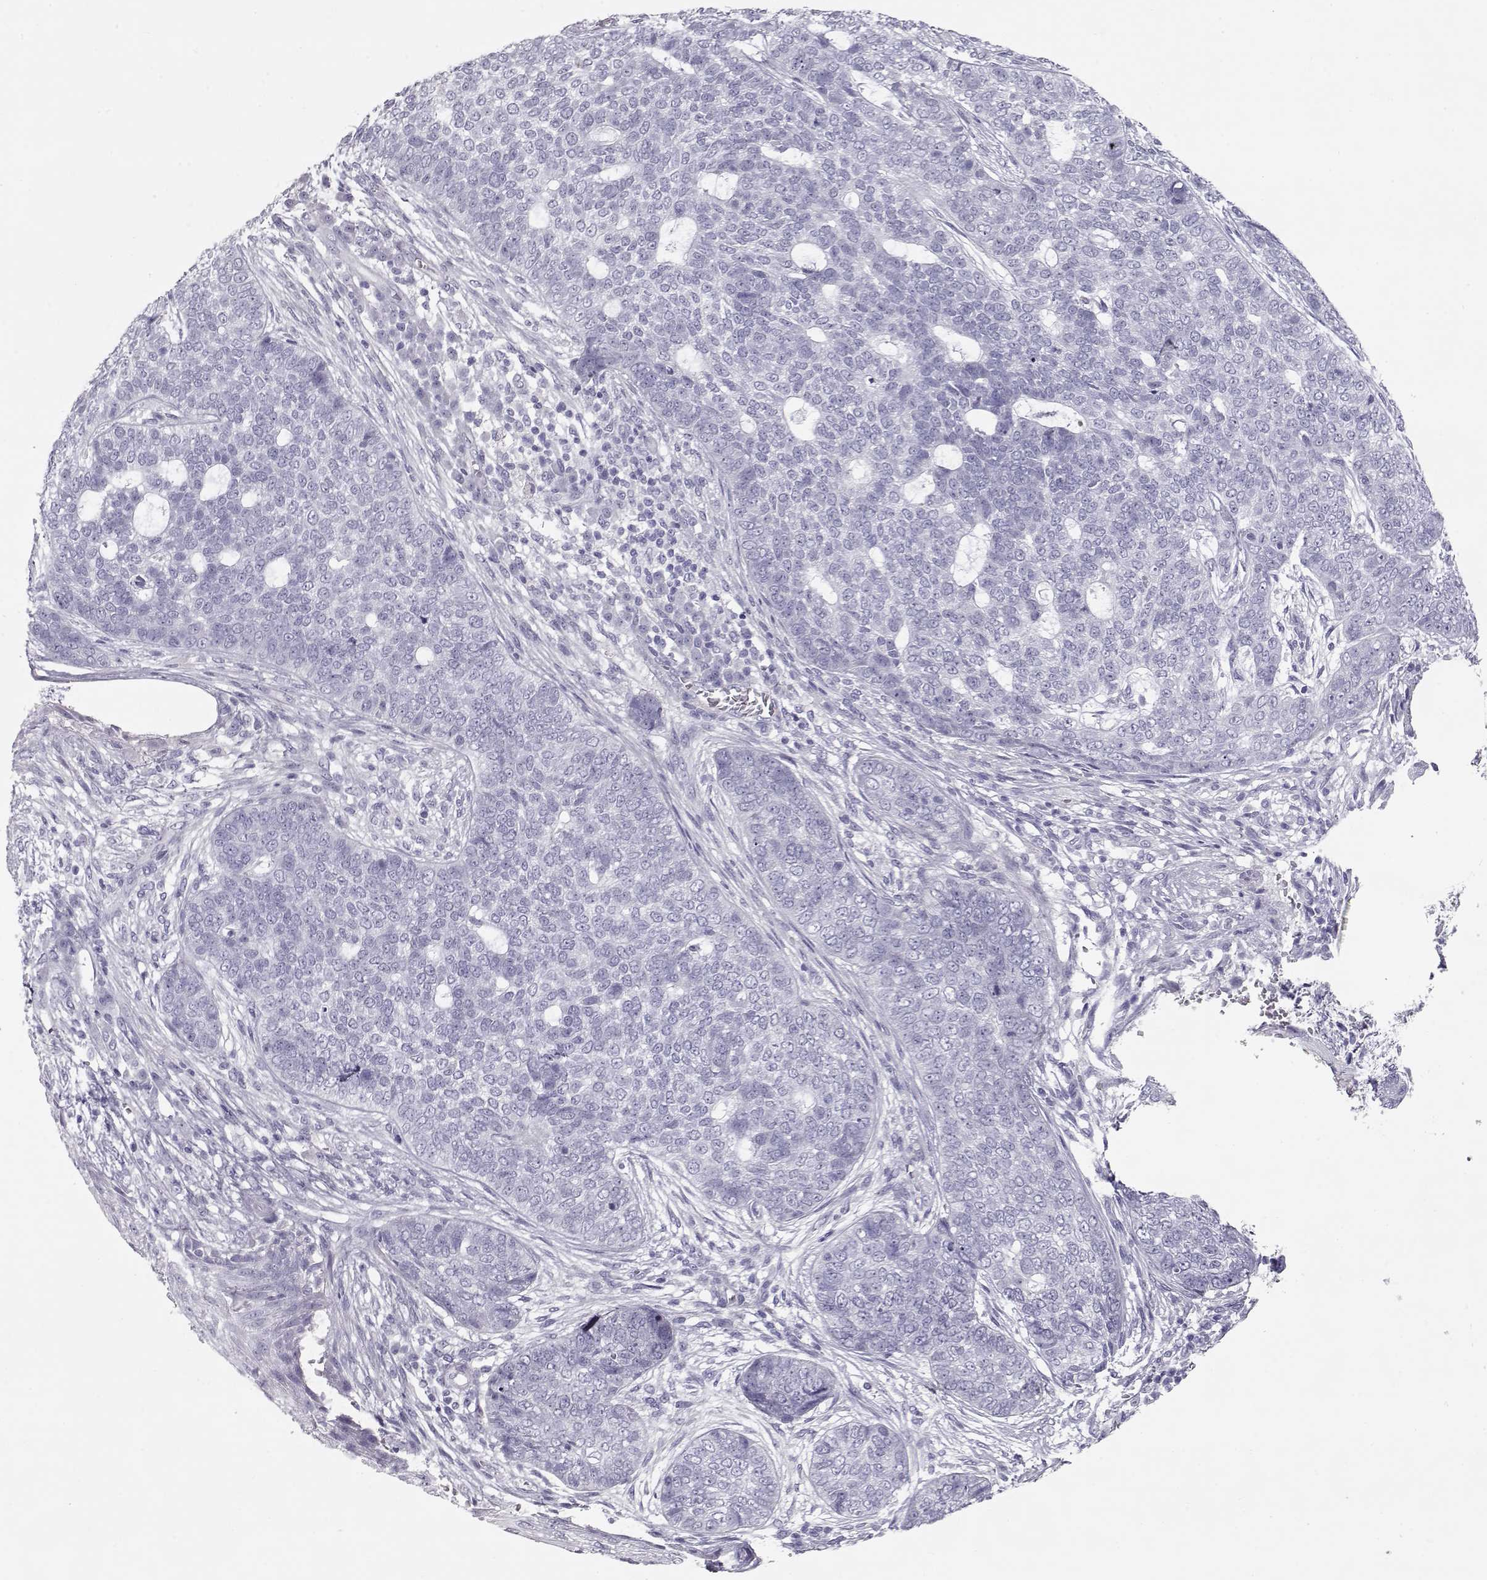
{"staining": {"intensity": "negative", "quantity": "none", "location": "none"}, "tissue": "skin cancer", "cell_type": "Tumor cells", "image_type": "cancer", "snomed": [{"axis": "morphology", "description": "Basal cell carcinoma"}, {"axis": "topography", "description": "Skin"}], "caption": "A high-resolution histopathology image shows immunohistochemistry (IHC) staining of skin basal cell carcinoma, which shows no significant expression in tumor cells.", "gene": "SLITRK3", "patient": {"sex": "female", "age": 69}}